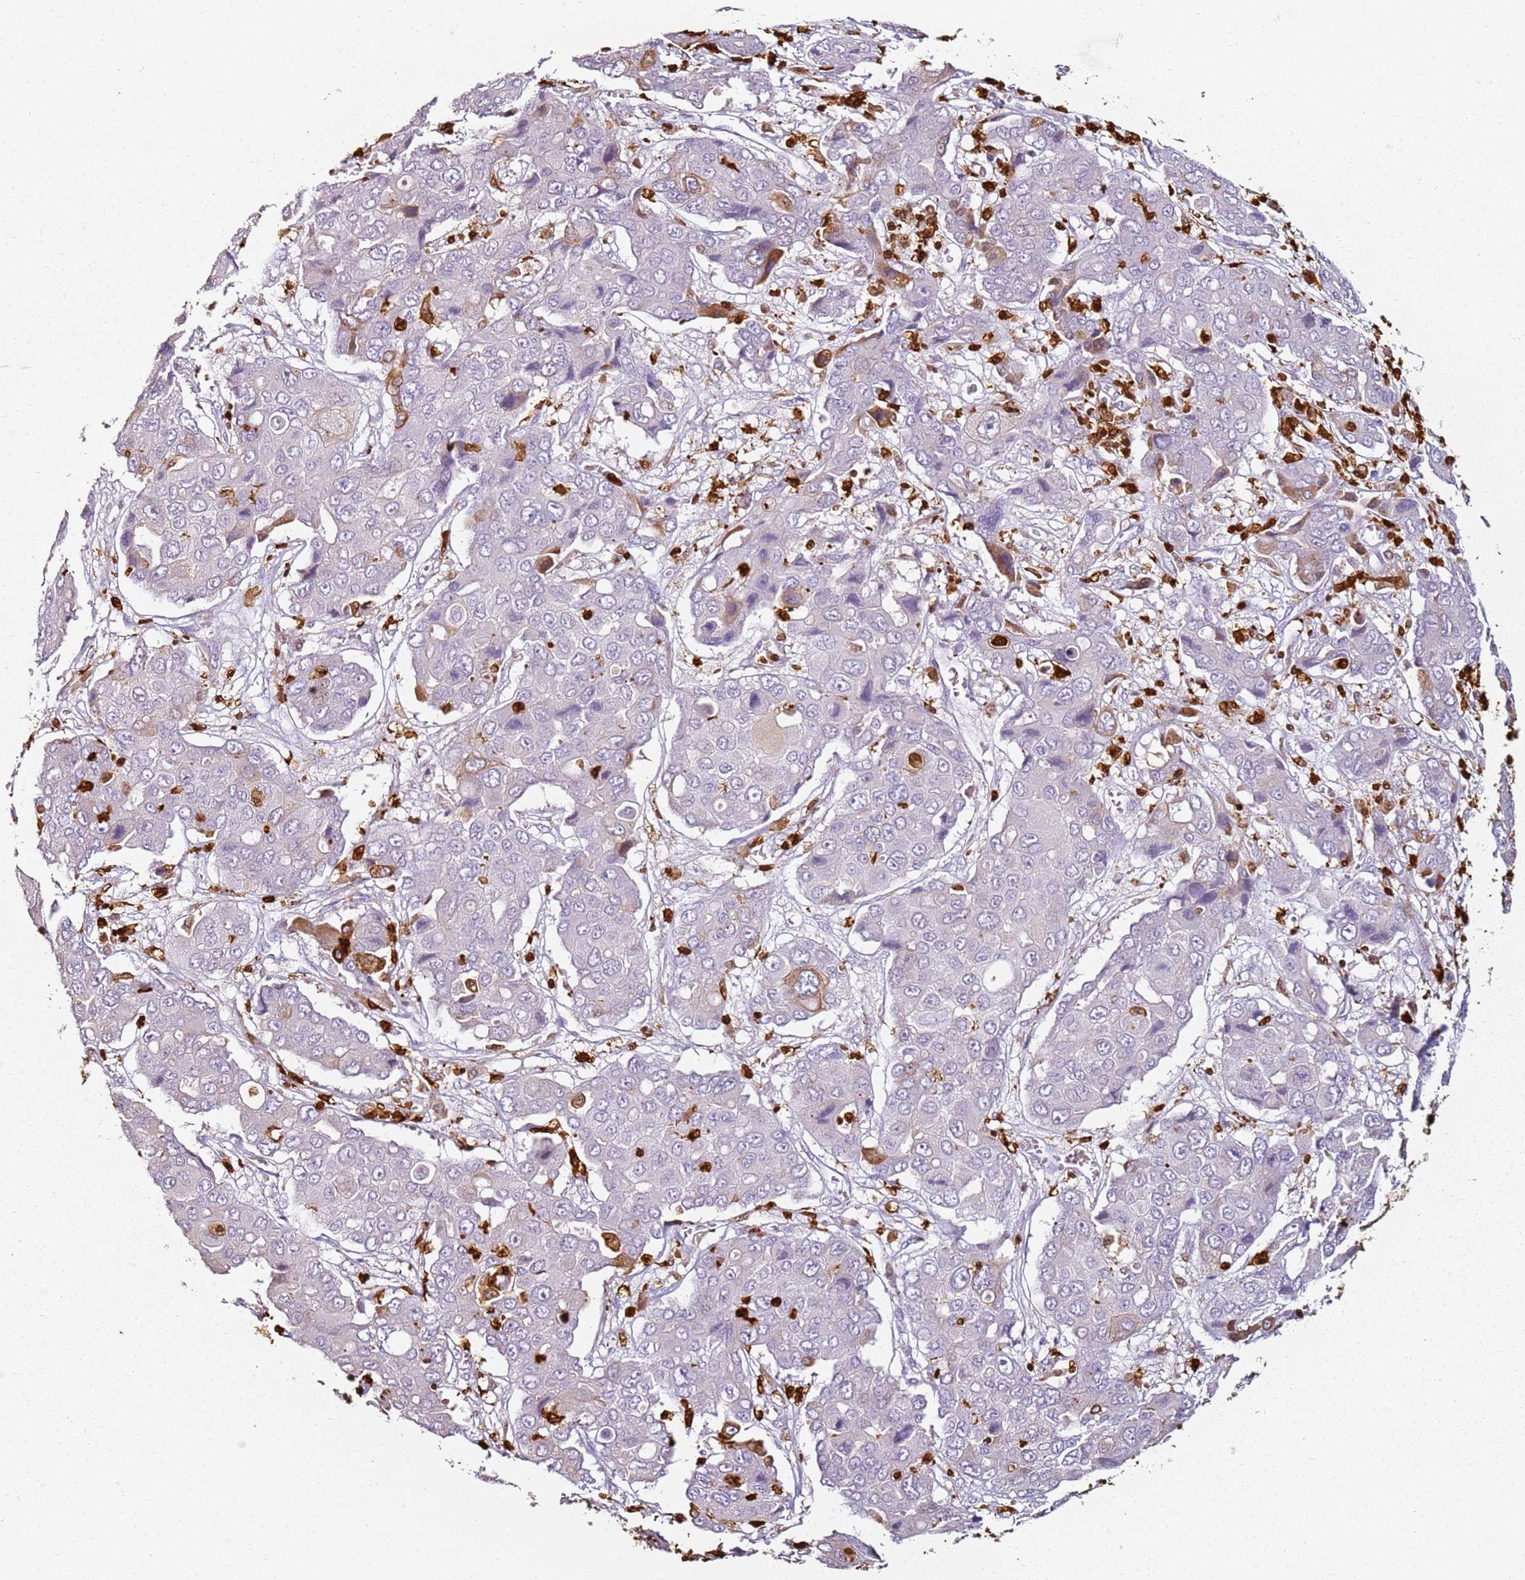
{"staining": {"intensity": "negative", "quantity": "none", "location": "none"}, "tissue": "liver cancer", "cell_type": "Tumor cells", "image_type": "cancer", "snomed": [{"axis": "morphology", "description": "Cholangiocarcinoma"}, {"axis": "topography", "description": "Liver"}], "caption": "IHC image of neoplastic tissue: liver cholangiocarcinoma stained with DAB (3,3'-diaminobenzidine) exhibits no significant protein staining in tumor cells.", "gene": "S100A4", "patient": {"sex": "male", "age": 67}}